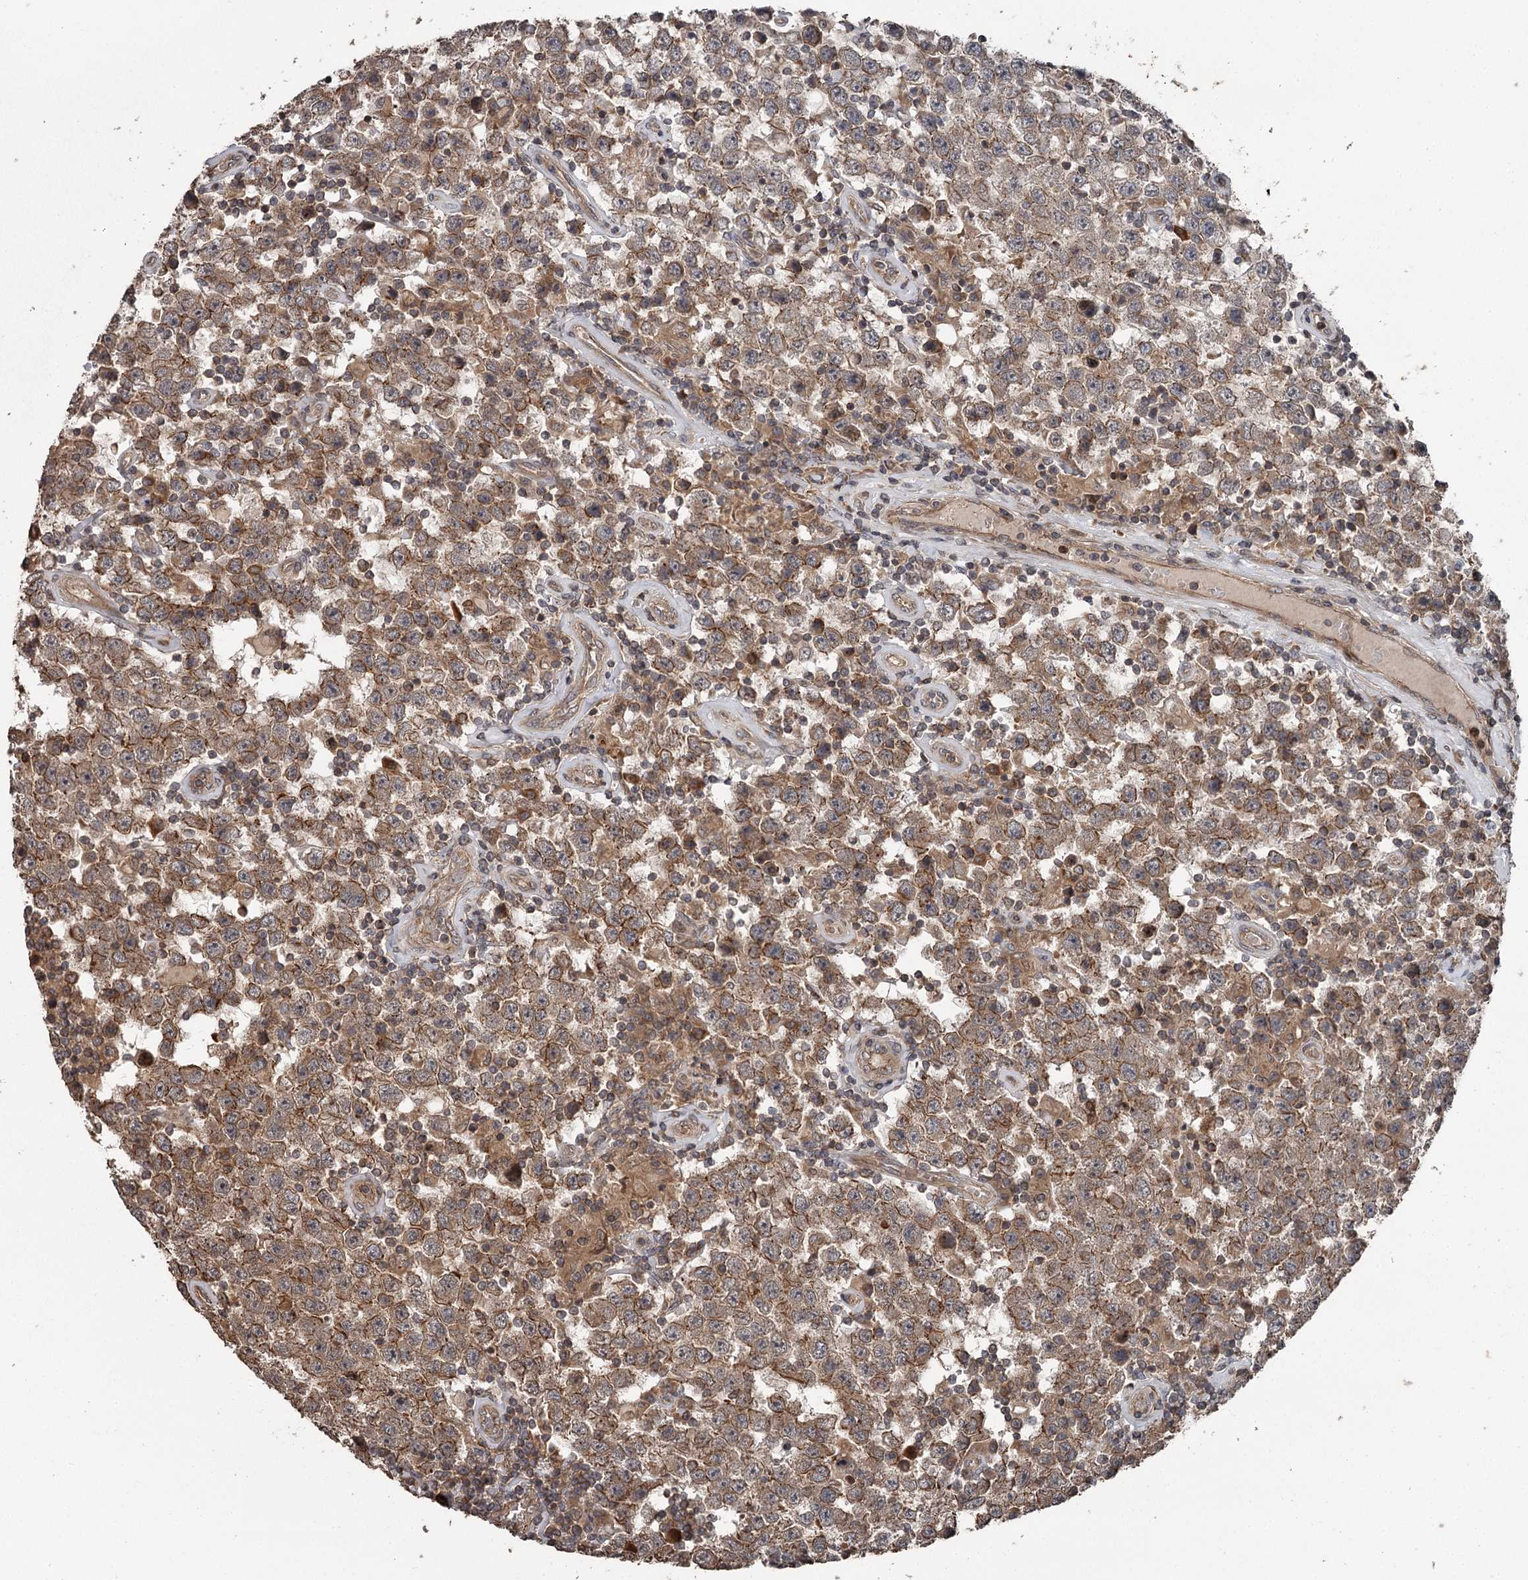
{"staining": {"intensity": "moderate", "quantity": ">75%", "location": "cytoplasmic/membranous"}, "tissue": "testis cancer", "cell_type": "Tumor cells", "image_type": "cancer", "snomed": [{"axis": "morphology", "description": "Normal tissue, NOS"}, {"axis": "morphology", "description": "Urothelial carcinoma, High grade"}, {"axis": "morphology", "description": "Seminoma, NOS"}, {"axis": "morphology", "description": "Carcinoma, Embryonal, NOS"}, {"axis": "topography", "description": "Urinary bladder"}, {"axis": "topography", "description": "Testis"}], "caption": "Urothelial carcinoma (high-grade) (testis) was stained to show a protein in brown. There is medium levels of moderate cytoplasmic/membranous expression in approximately >75% of tumor cells.", "gene": "RAB21", "patient": {"sex": "male", "age": 41}}